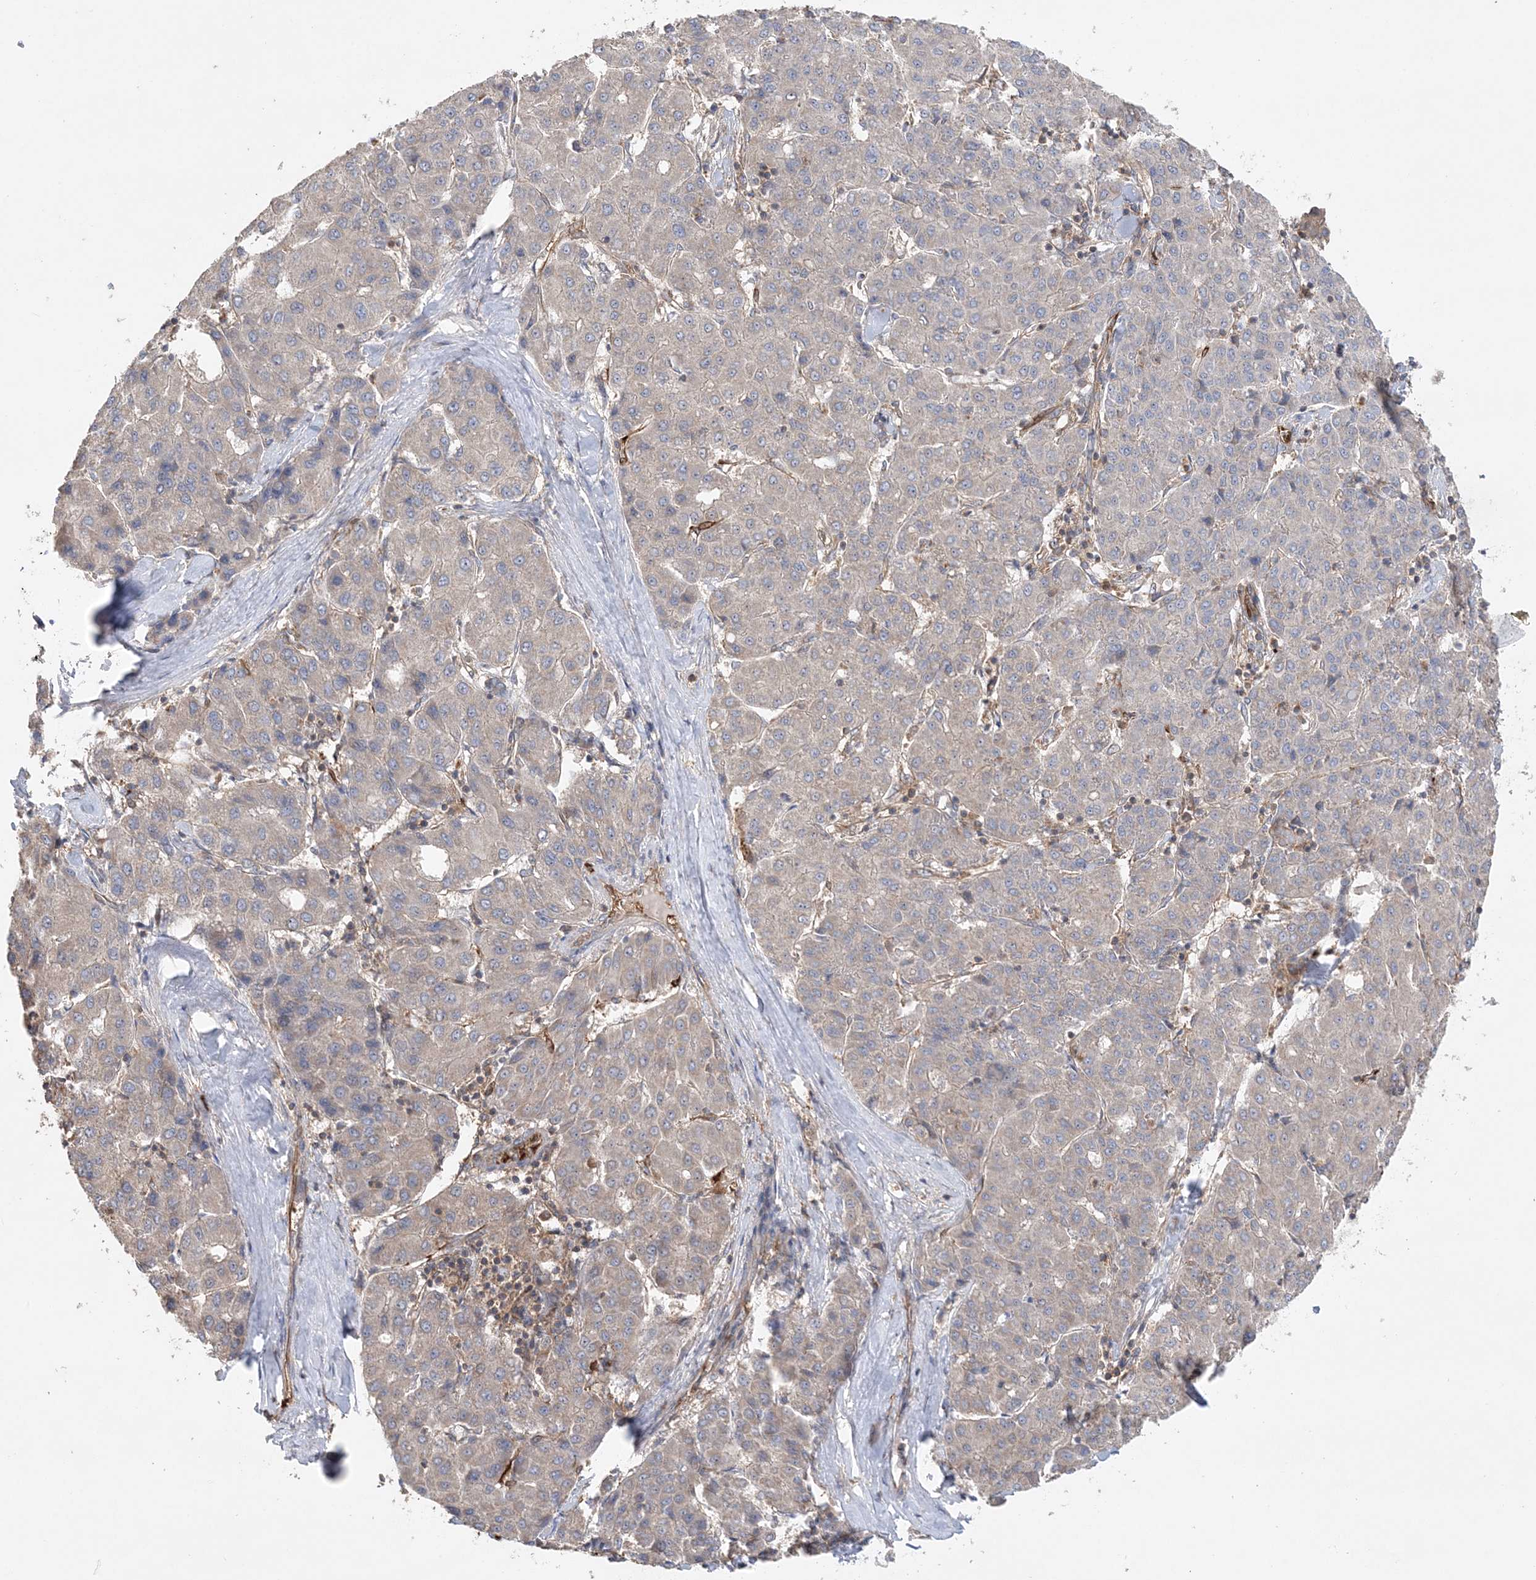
{"staining": {"intensity": "negative", "quantity": "none", "location": "none"}, "tissue": "liver cancer", "cell_type": "Tumor cells", "image_type": "cancer", "snomed": [{"axis": "morphology", "description": "Carcinoma, Hepatocellular, NOS"}, {"axis": "topography", "description": "Liver"}], "caption": "High magnification brightfield microscopy of liver cancer (hepatocellular carcinoma) stained with DAB (brown) and counterstained with hematoxylin (blue): tumor cells show no significant positivity. (IHC, brightfield microscopy, high magnification).", "gene": "ACAP2", "patient": {"sex": "male", "age": 65}}